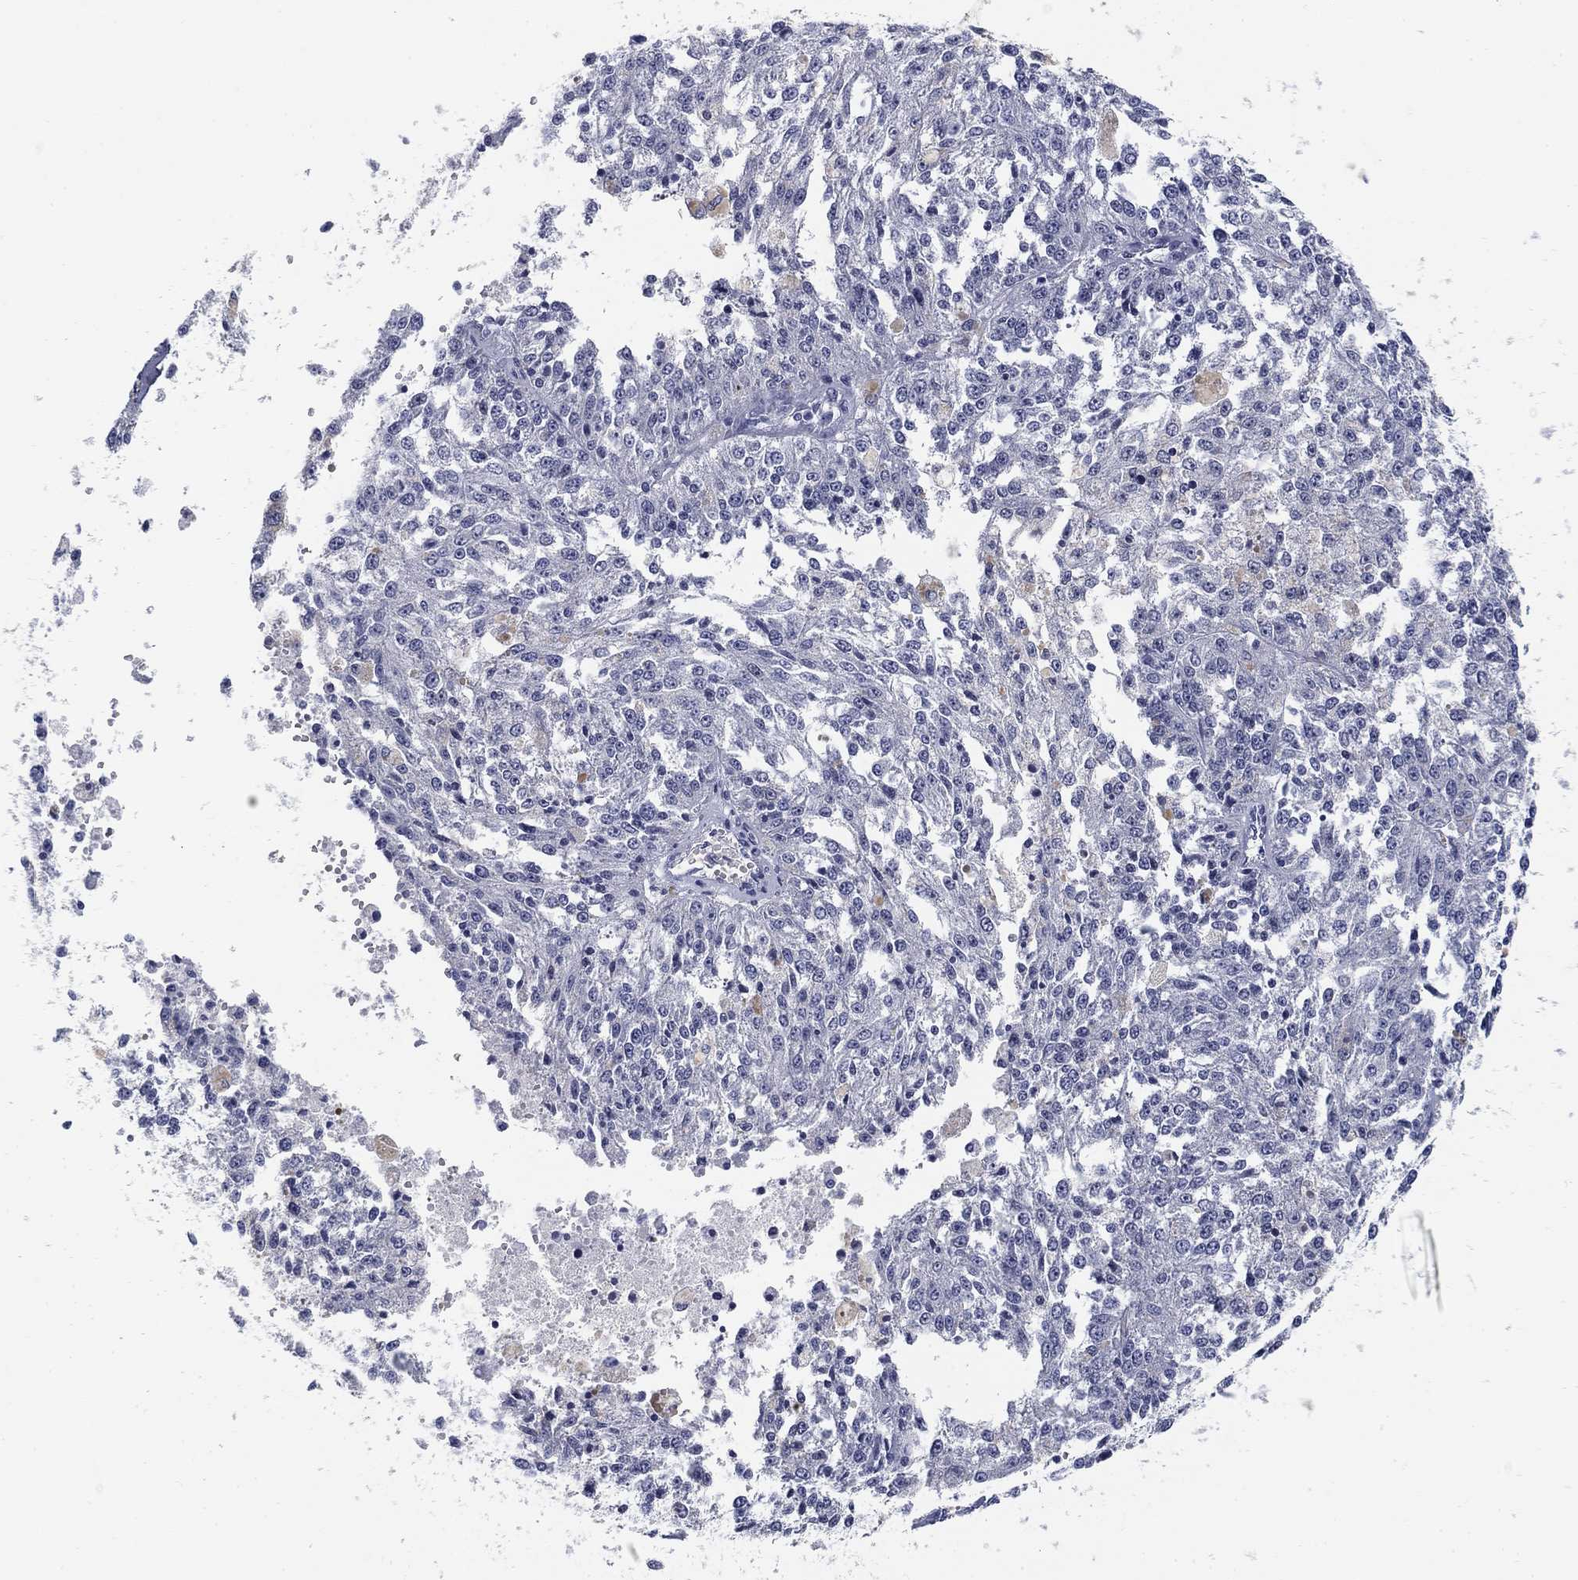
{"staining": {"intensity": "negative", "quantity": "none", "location": "none"}, "tissue": "melanoma", "cell_type": "Tumor cells", "image_type": "cancer", "snomed": [{"axis": "morphology", "description": "Malignant melanoma, Metastatic site"}, {"axis": "topography", "description": "Lymph node"}], "caption": "Immunohistochemistry (IHC) photomicrograph of neoplastic tissue: malignant melanoma (metastatic site) stained with DAB (3,3'-diaminobenzidine) displays no significant protein positivity in tumor cells. (DAB (3,3'-diaminobenzidine) immunohistochemistry (IHC), high magnification).", "gene": "CLUL1", "patient": {"sex": "female", "age": 64}}